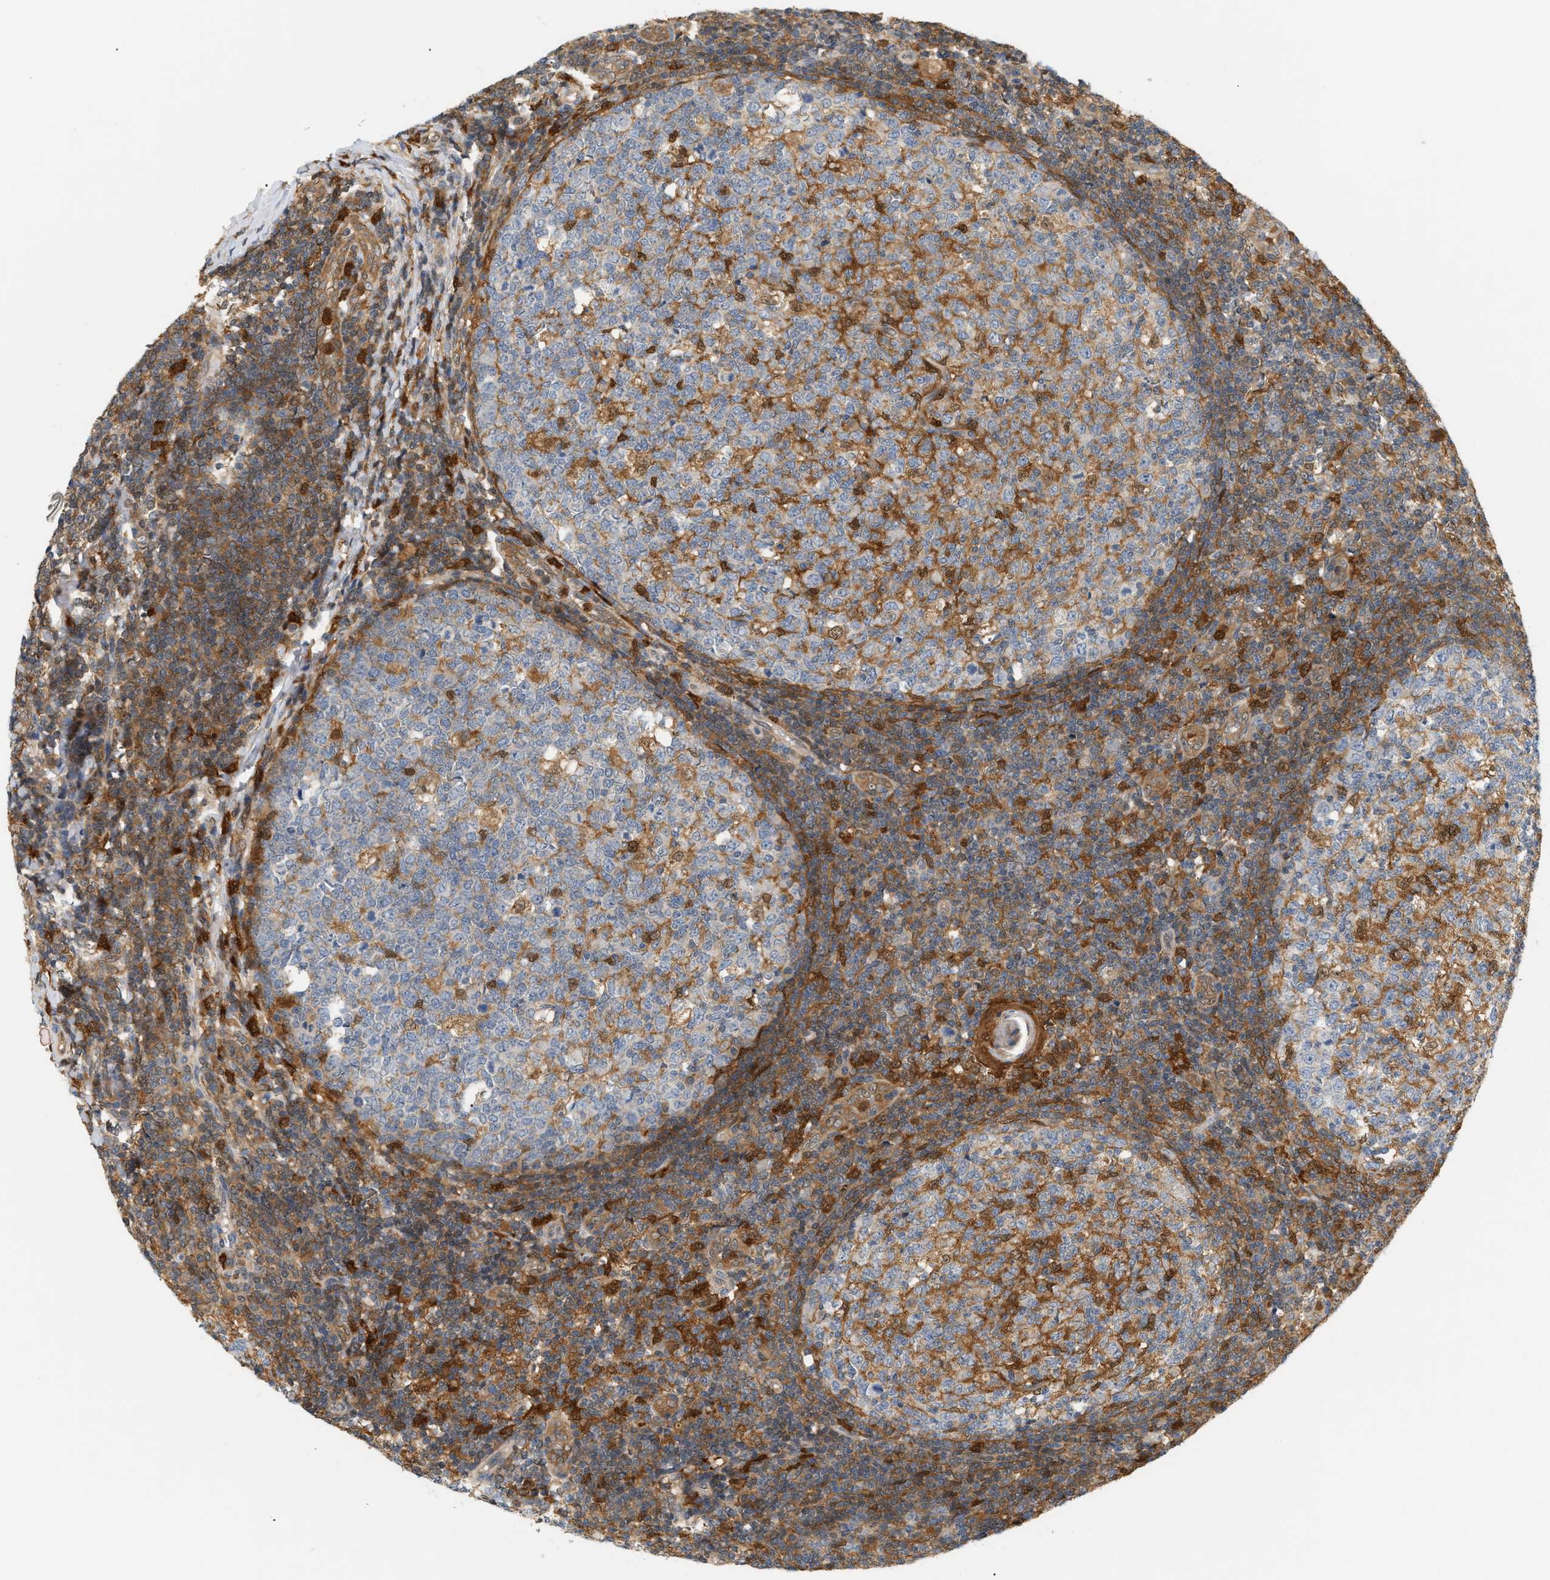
{"staining": {"intensity": "moderate", "quantity": "<25%", "location": "cytoplasmic/membranous,nuclear"}, "tissue": "tonsil", "cell_type": "Germinal center cells", "image_type": "normal", "snomed": [{"axis": "morphology", "description": "Normal tissue, NOS"}, {"axis": "topography", "description": "Tonsil"}], "caption": "The image shows immunohistochemical staining of benign tonsil. There is moderate cytoplasmic/membranous,nuclear positivity is identified in approximately <25% of germinal center cells.", "gene": "PYCARD", "patient": {"sex": "female", "age": 19}}